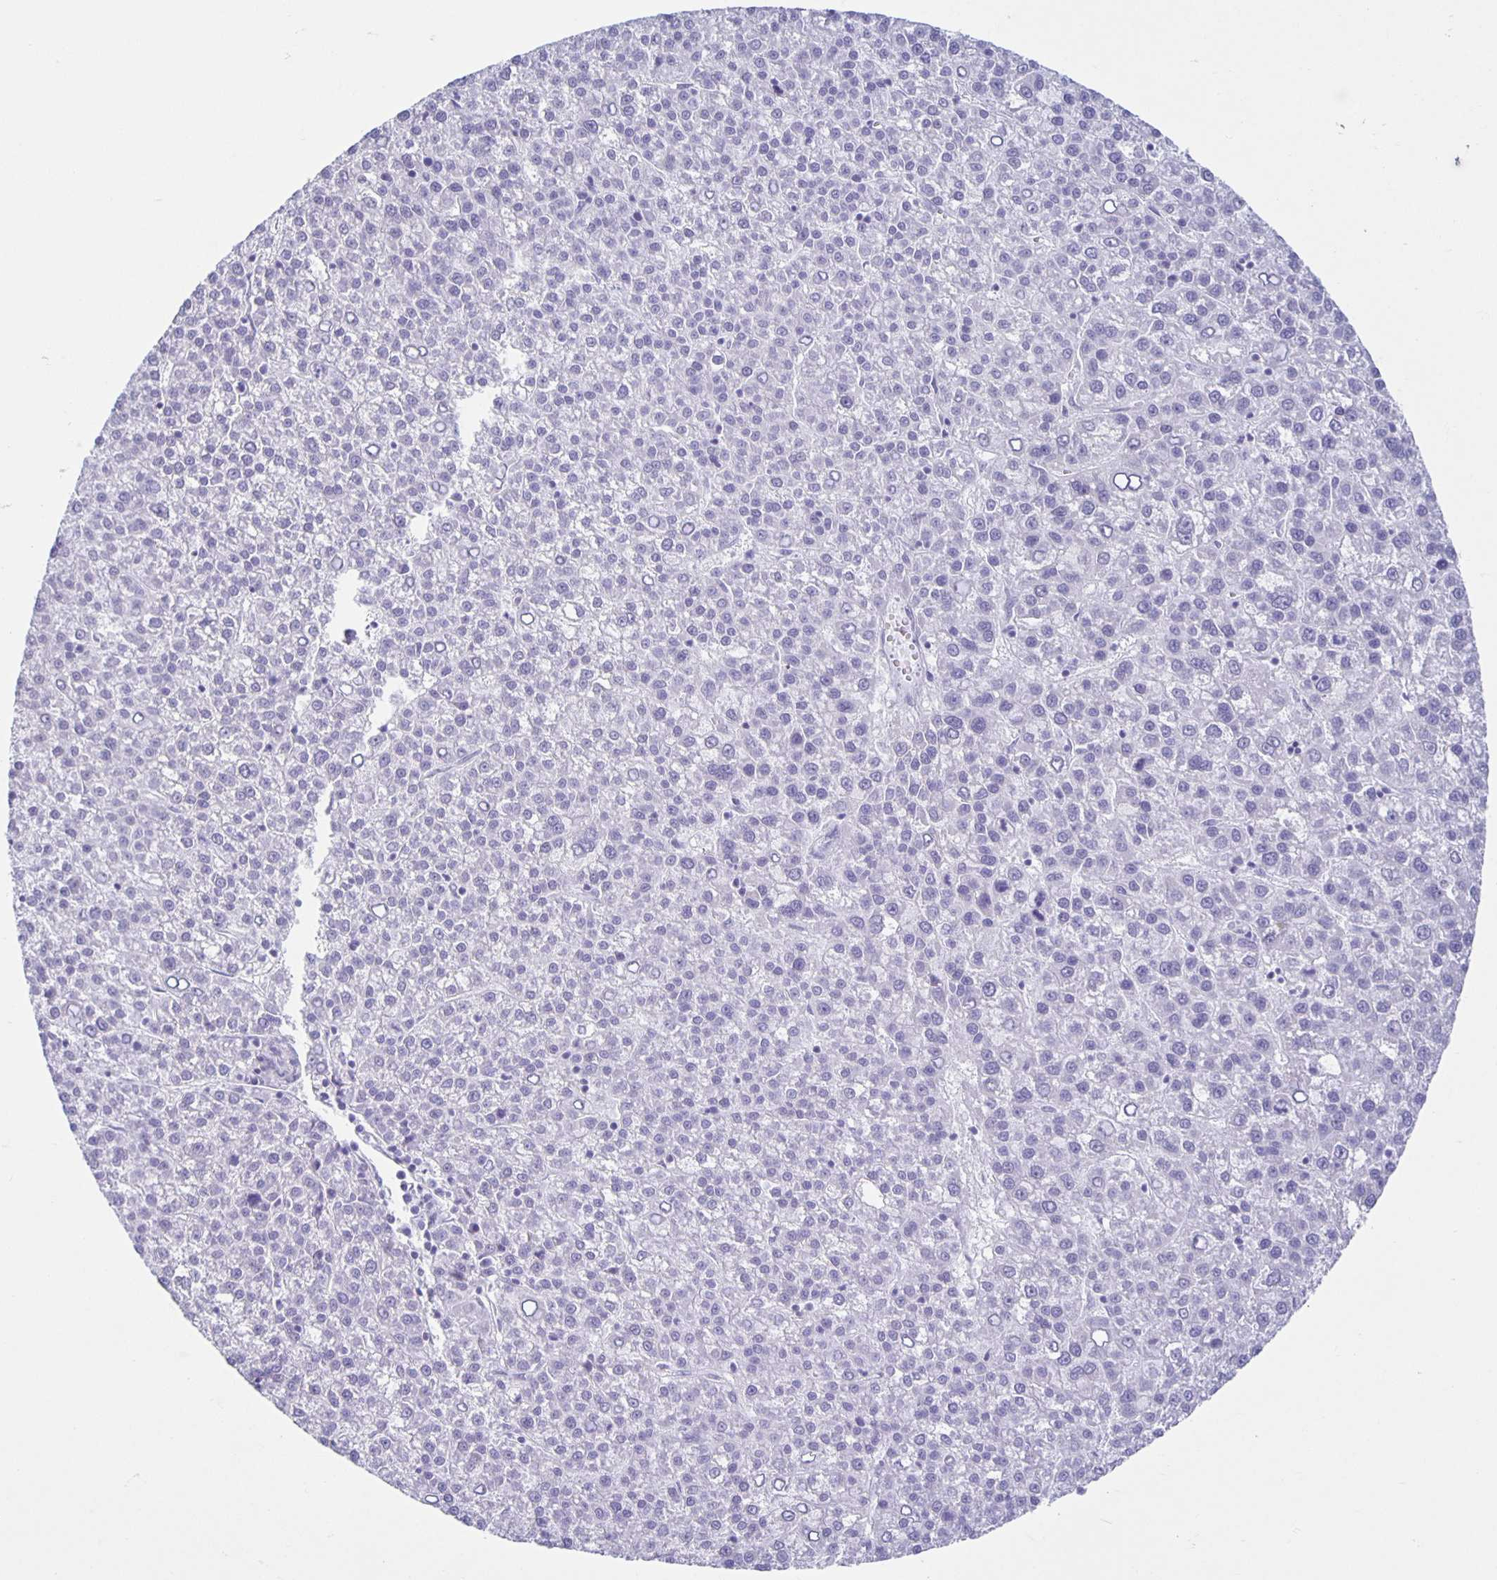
{"staining": {"intensity": "negative", "quantity": "none", "location": "none"}, "tissue": "liver cancer", "cell_type": "Tumor cells", "image_type": "cancer", "snomed": [{"axis": "morphology", "description": "Carcinoma, Hepatocellular, NOS"}, {"axis": "topography", "description": "Liver"}], "caption": "DAB immunohistochemical staining of human liver hepatocellular carcinoma reveals no significant positivity in tumor cells.", "gene": "CT45A5", "patient": {"sex": "female", "age": 58}}